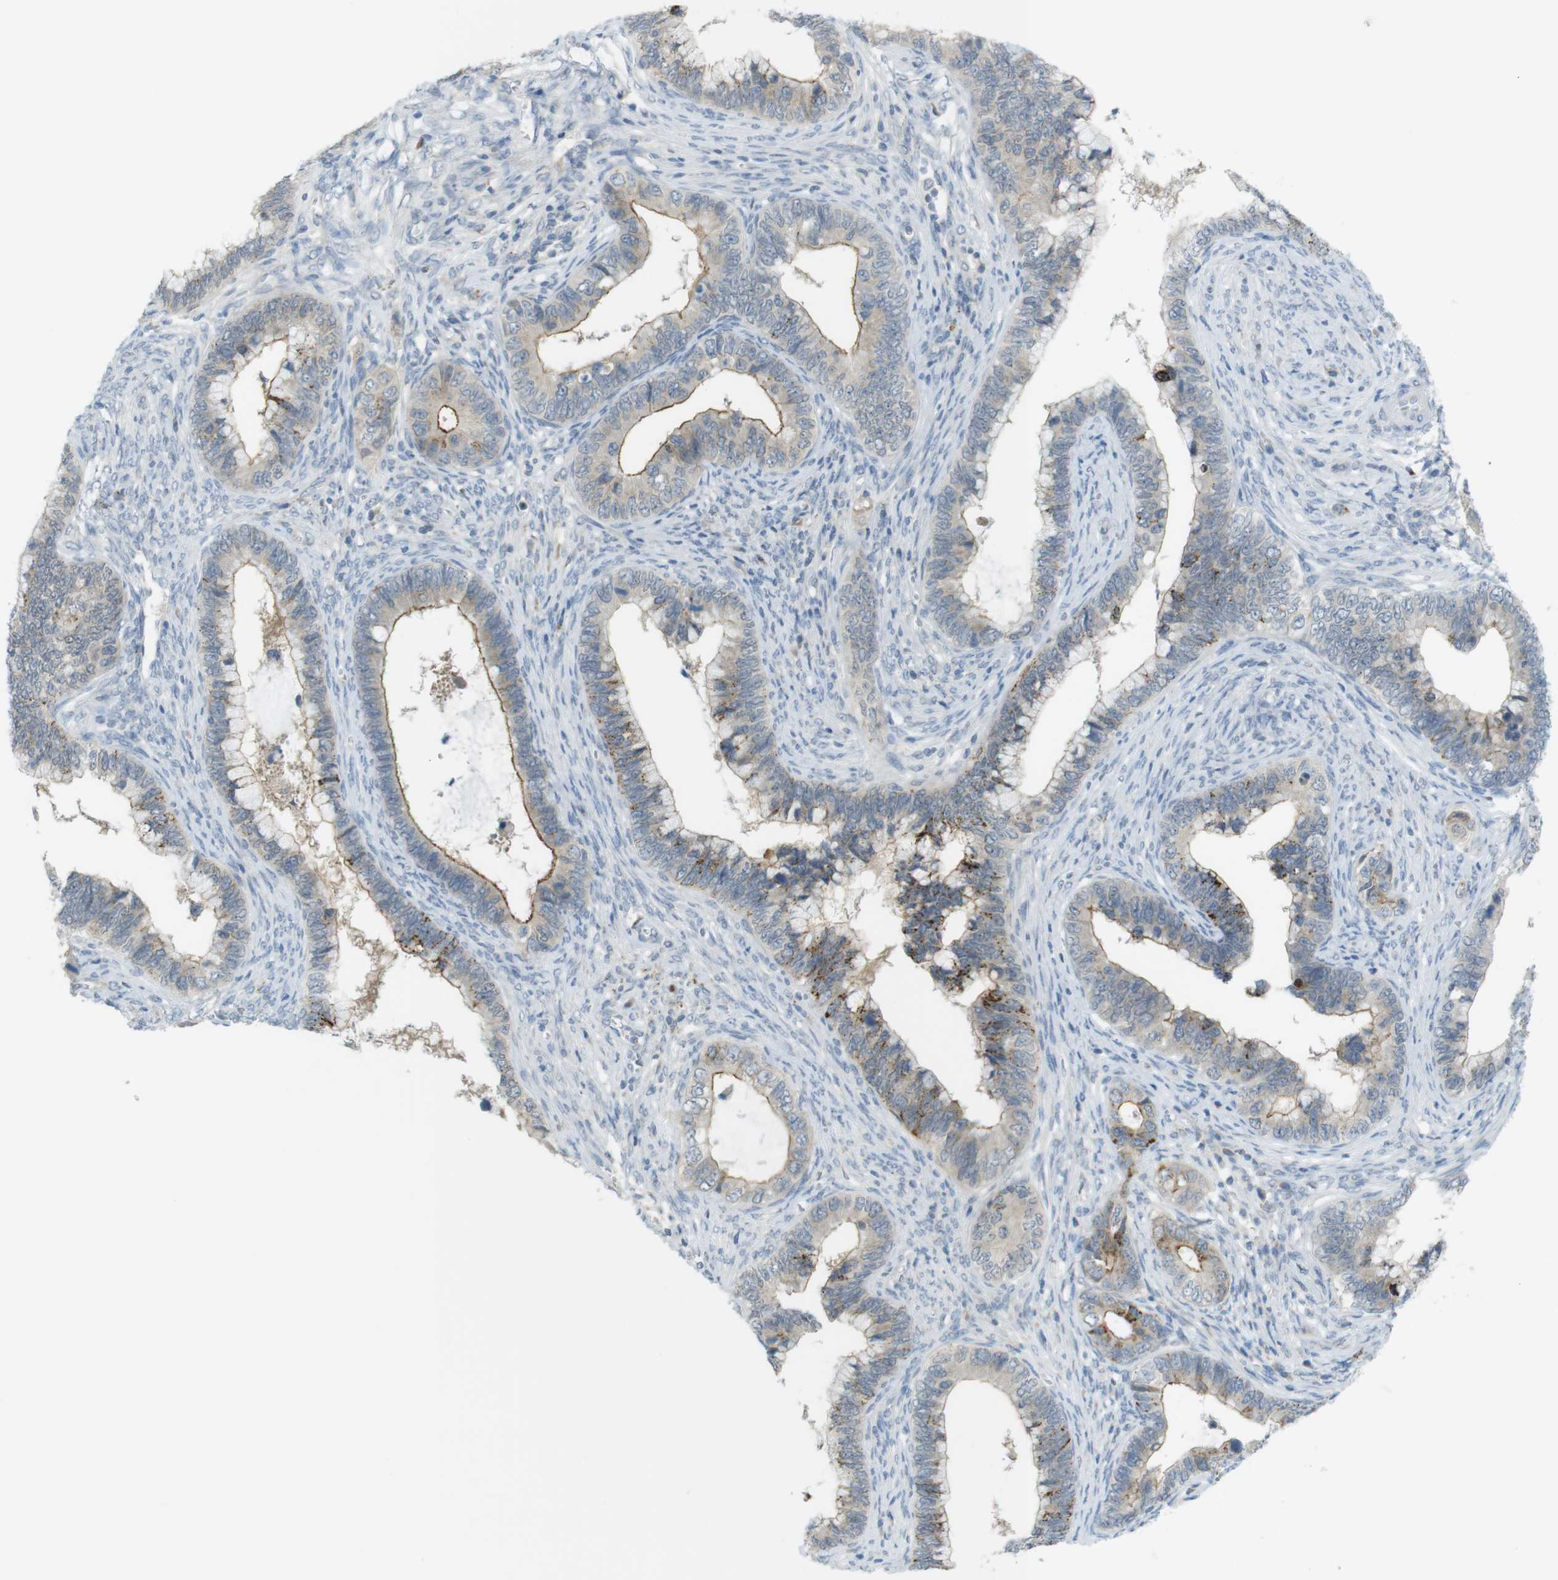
{"staining": {"intensity": "moderate", "quantity": ">75%", "location": "cytoplasmic/membranous"}, "tissue": "cervical cancer", "cell_type": "Tumor cells", "image_type": "cancer", "snomed": [{"axis": "morphology", "description": "Adenocarcinoma, NOS"}, {"axis": "topography", "description": "Cervix"}], "caption": "IHC staining of cervical cancer, which demonstrates medium levels of moderate cytoplasmic/membranous staining in about >75% of tumor cells indicating moderate cytoplasmic/membranous protein staining. The staining was performed using DAB (brown) for protein detection and nuclei were counterstained in hematoxylin (blue).", "gene": "UGT8", "patient": {"sex": "female", "age": 44}}